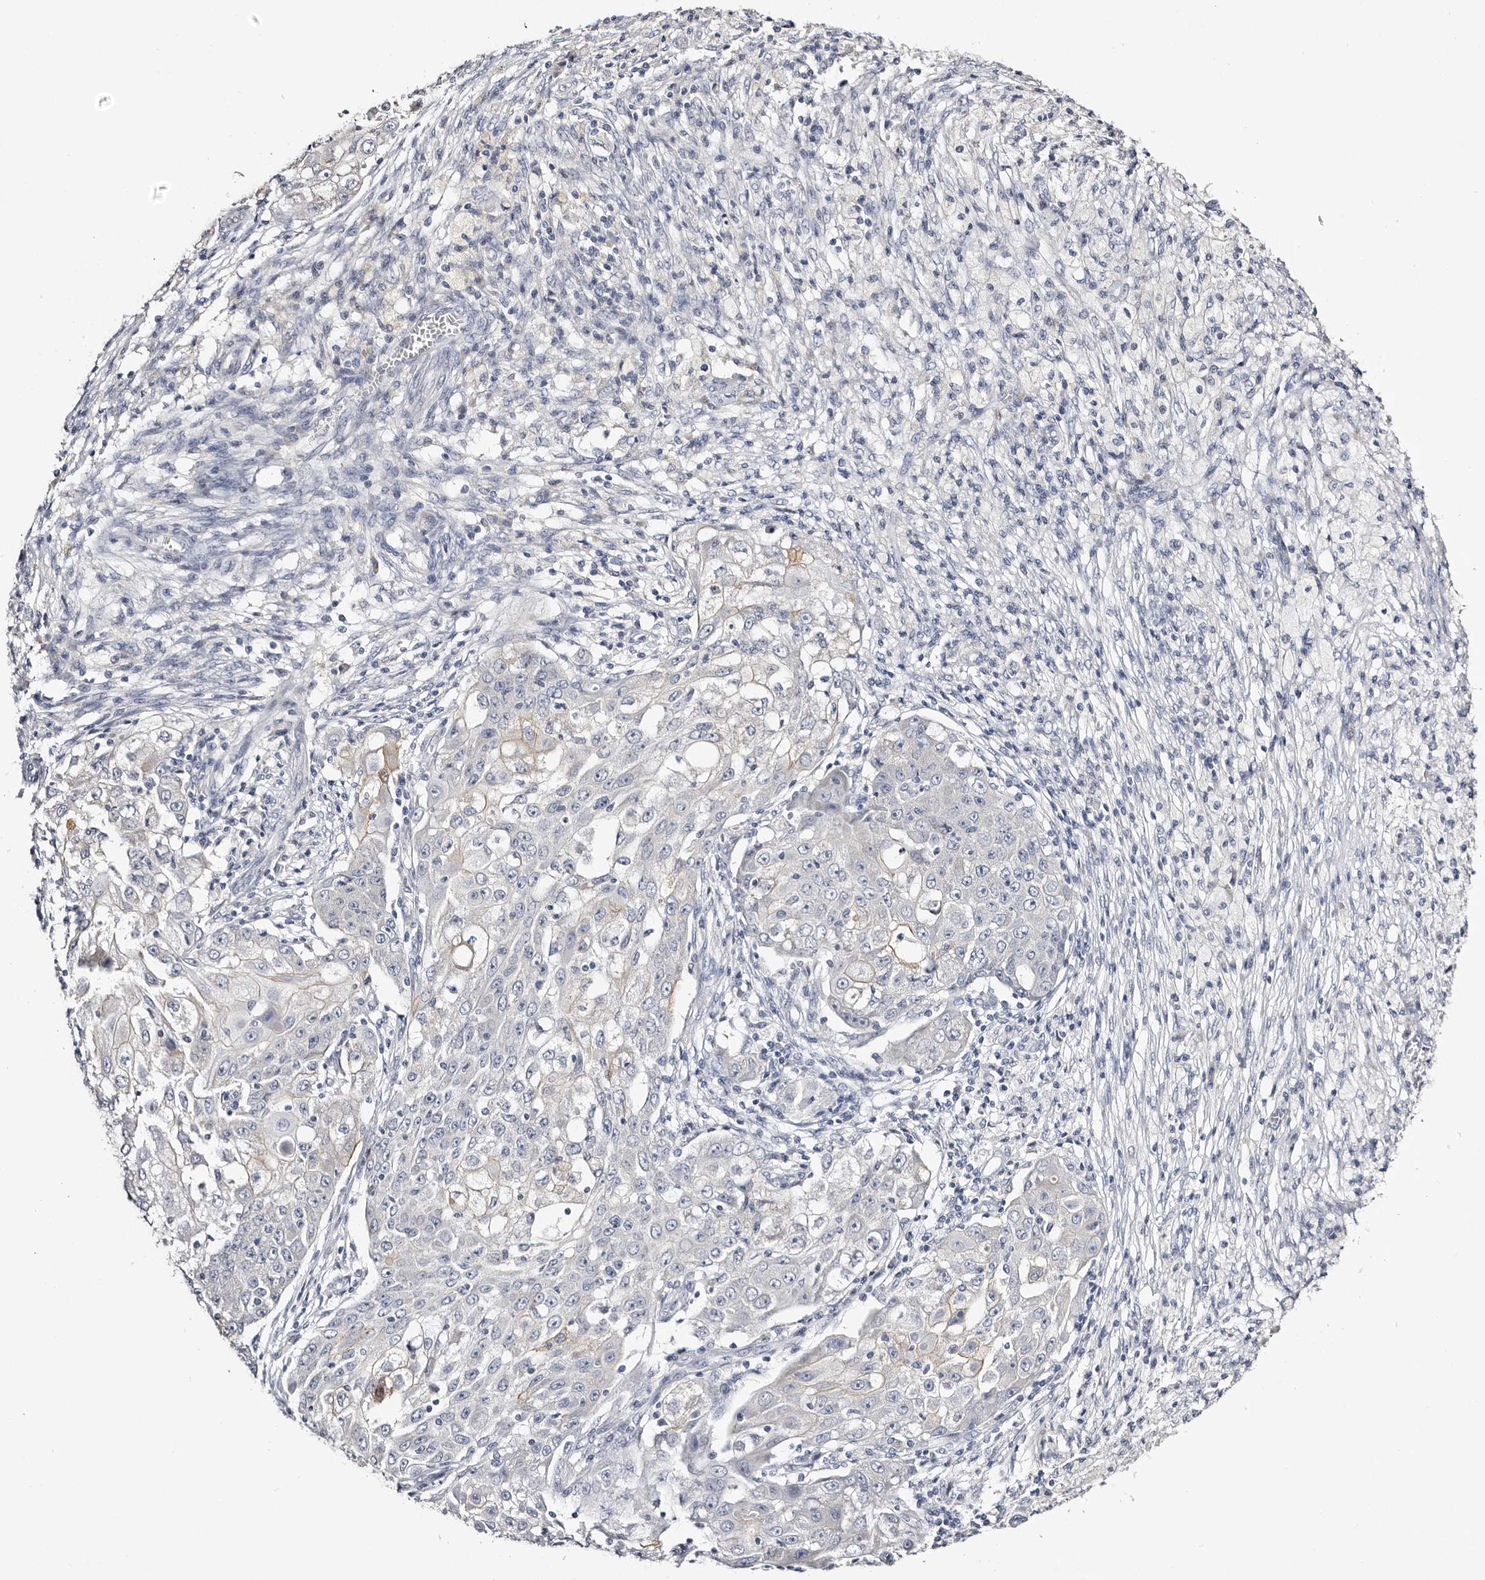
{"staining": {"intensity": "negative", "quantity": "none", "location": "none"}, "tissue": "ovarian cancer", "cell_type": "Tumor cells", "image_type": "cancer", "snomed": [{"axis": "morphology", "description": "Carcinoma, endometroid"}, {"axis": "topography", "description": "Ovary"}], "caption": "An image of human ovarian cancer is negative for staining in tumor cells.", "gene": "ROM1", "patient": {"sex": "female", "age": 42}}